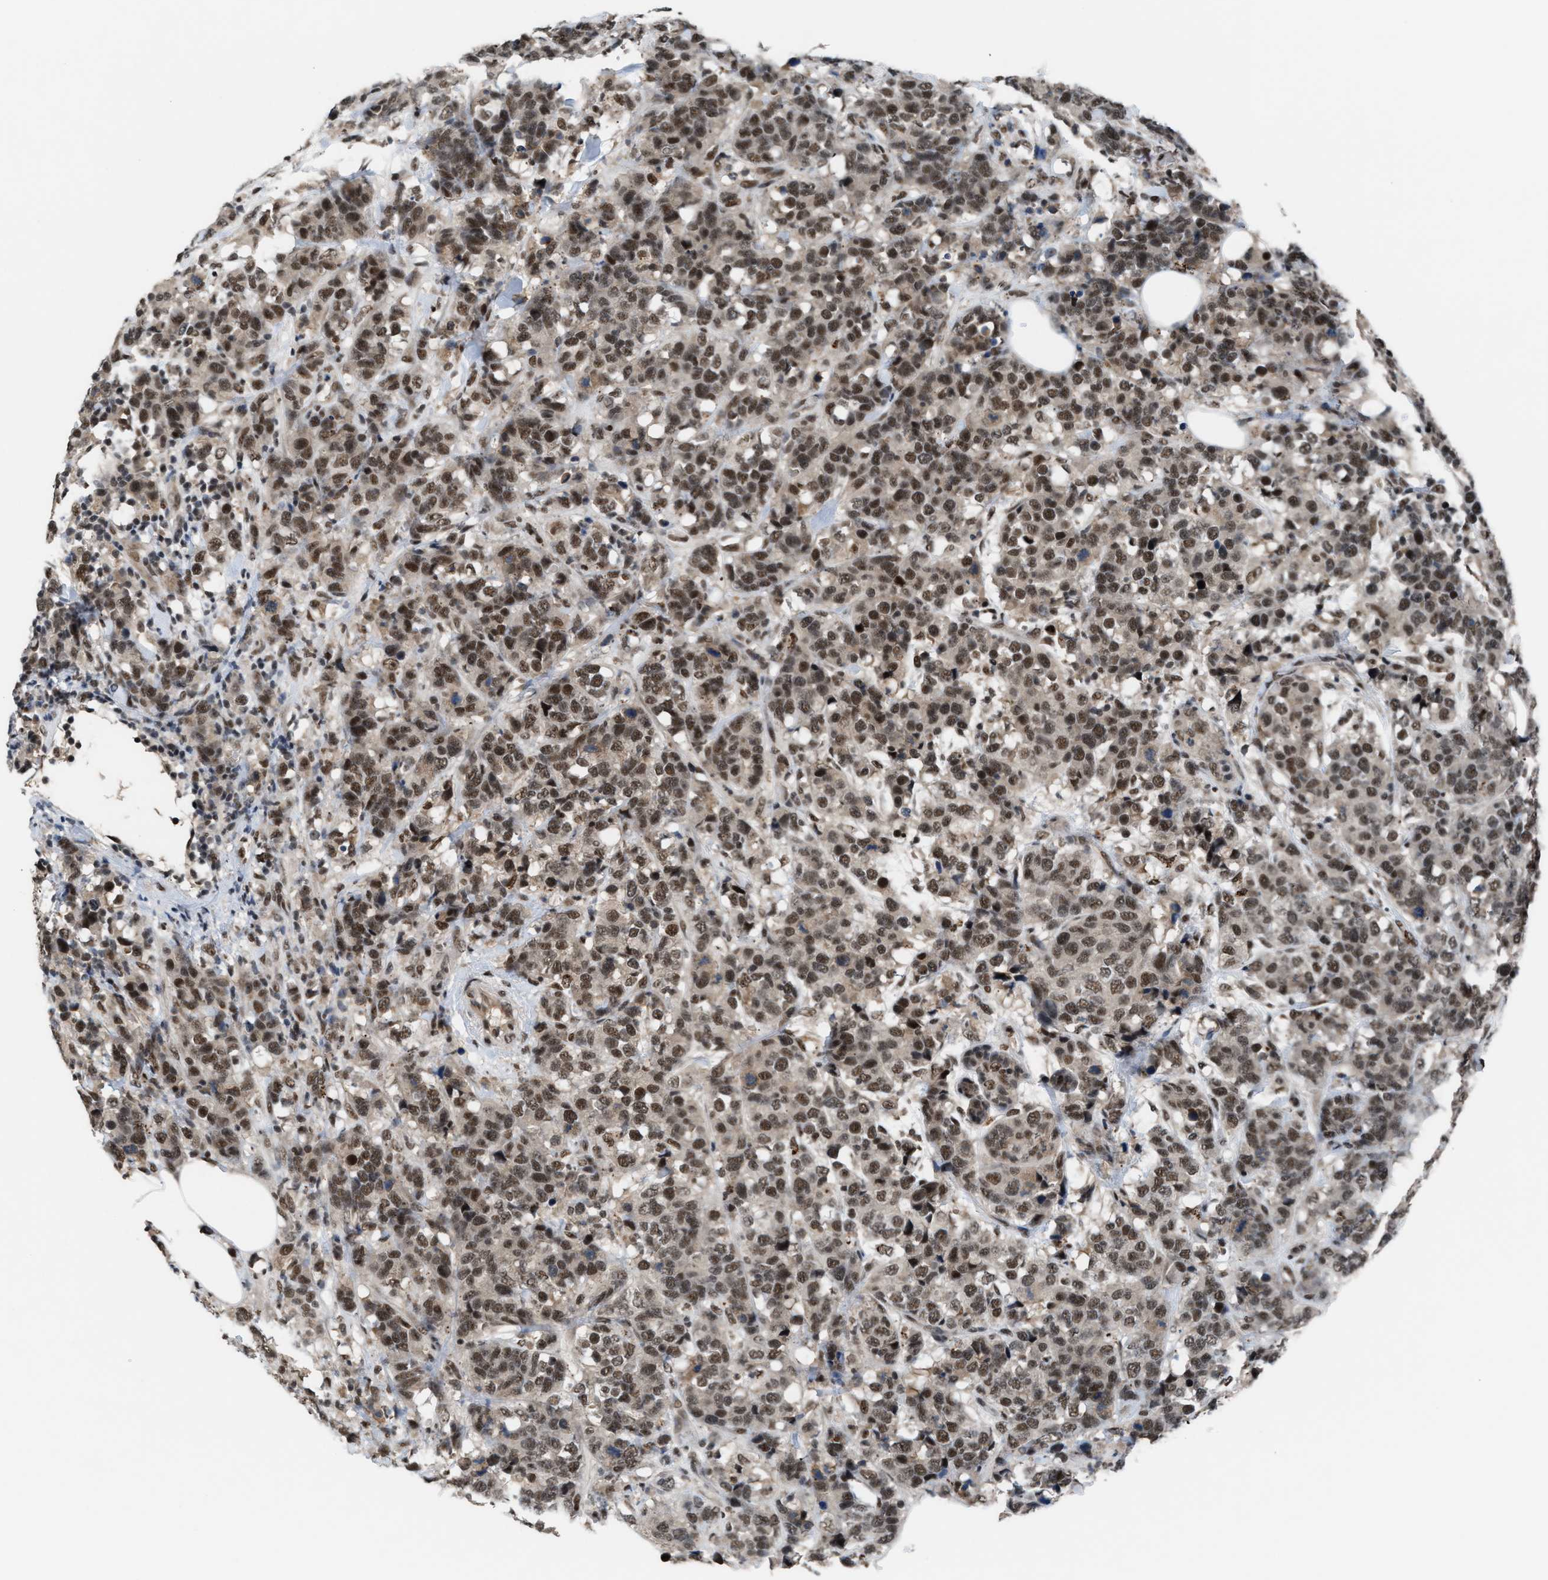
{"staining": {"intensity": "moderate", "quantity": ">75%", "location": "nuclear"}, "tissue": "breast cancer", "cell_type": "Tumor cells", "image_type": "cancer", "snomed": [{"axis": "morphology", "description": "Lobular carcinoma"}, {"axis": "topography", "description": "Breast"}], "caption": "Lobular carcinoma (breast) stained for a protein (brown) demonstrates moderate nuclear positive staining in about >75% of tumor cells.", "gene": "PRPF4", "patient": {"sex": "female", "age": 59}}